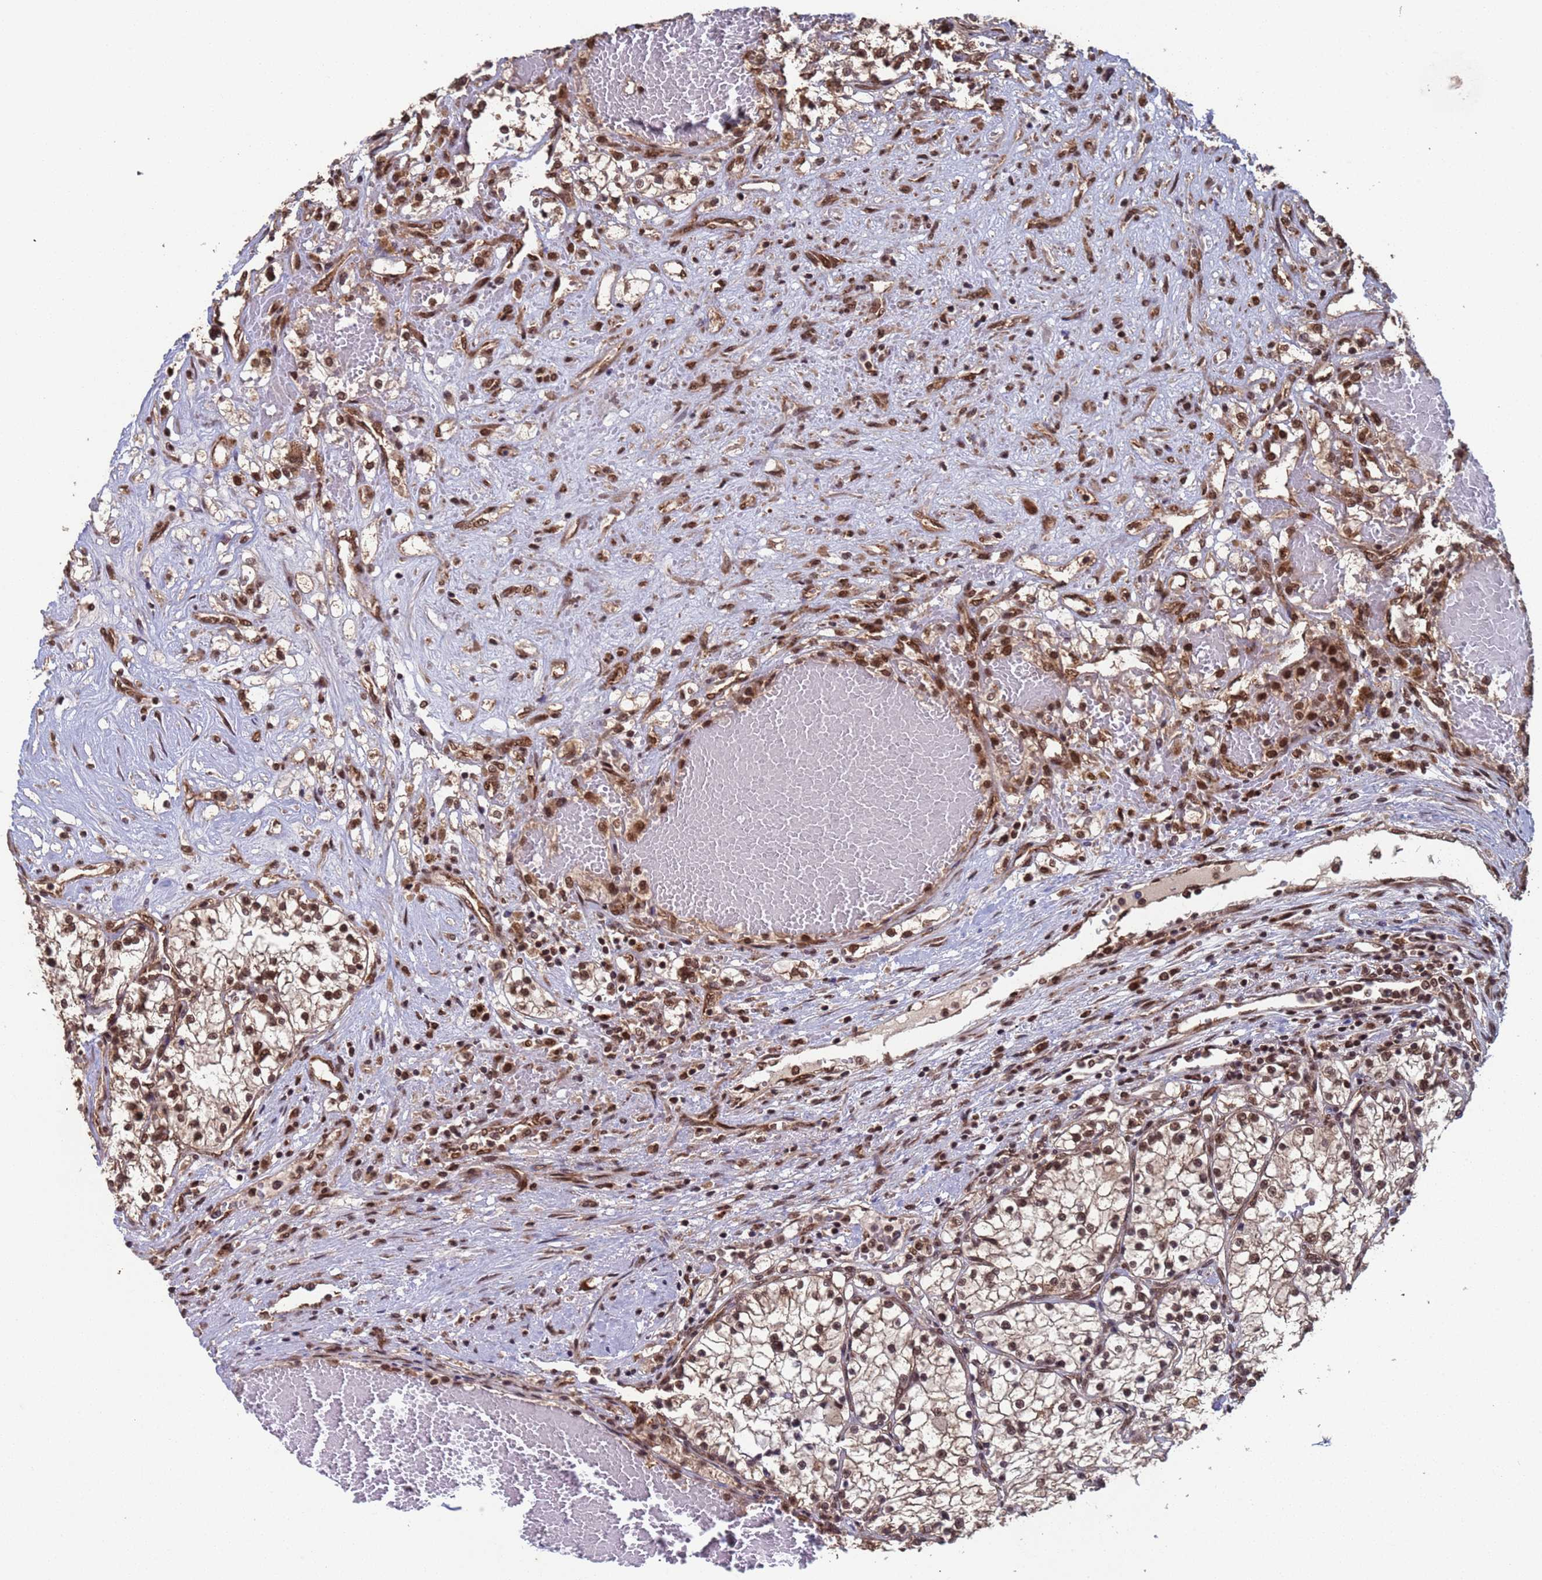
{"staining": {"intensity": "weak", "quantity": ">75%", "location": "cytoplasmic/membranous,nuclear"}, "tissue": "renal cancer", "cell_type": "Tumor cells", "image_type": "cancer", "snomed": [{"axis": "morphology", "description": "Normal tissue, NOS"}, {"axis": "morphology", "description": "Adenocarcinoma, NOS"}, {"axis": "topography", "description": "Kidney"}], "caption": "Immunohistochemistry staining of adenocarcinoma (renal), which exhibits low levels of weak cytoplasmic/membranous and nuclear expression in about >75% of tumor cells indicating weak cytoplasmic/membranous and nuclear protein expression. The staining was performed using DAB (3,3'-diaminobenzidine) (brown) for protein detection and nuclei were counterstained in hematoxylin (blue).", "gene": "FUBP3", "patient": {"sex": "male", "age": 68}}